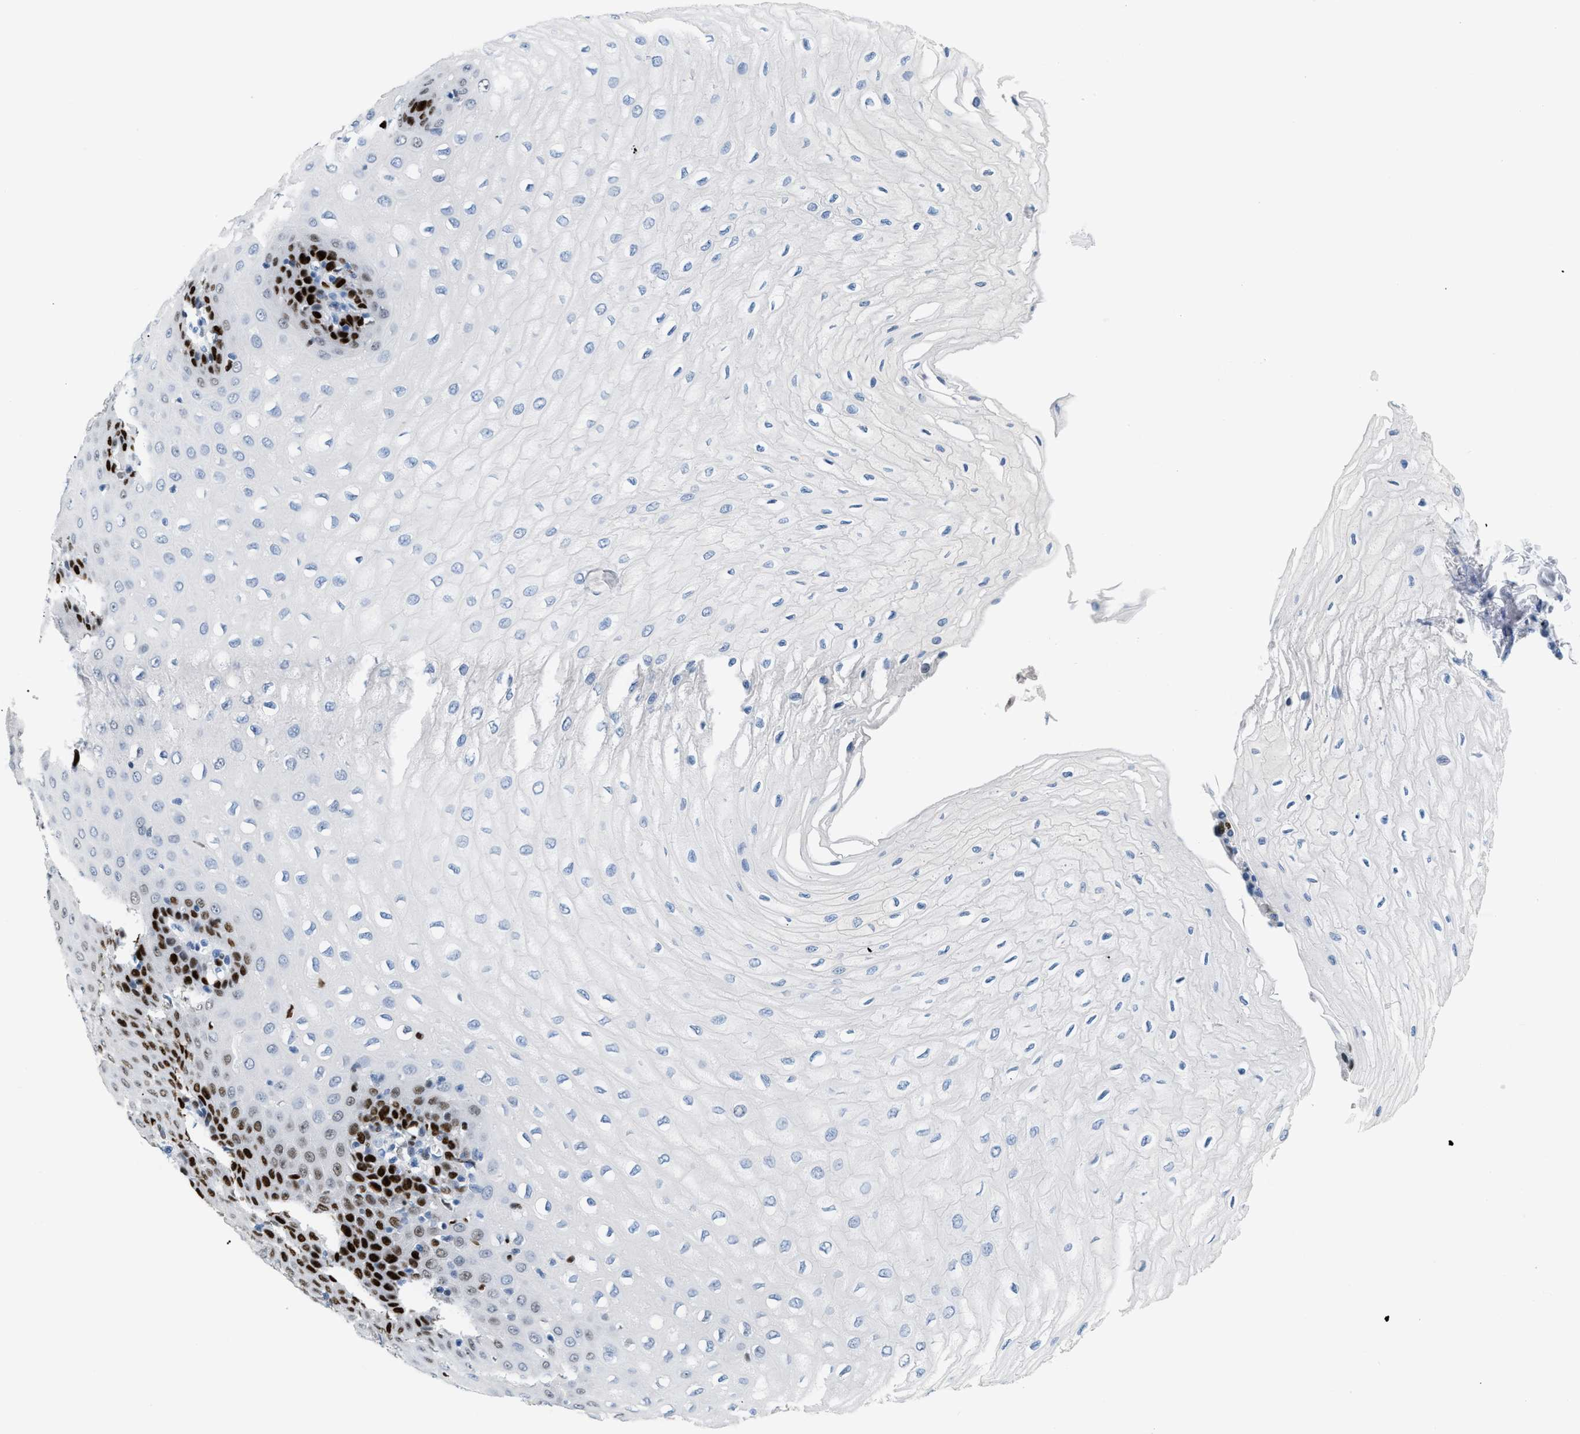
{"staining": {"intensity": "strong", "quantity": "25%-75%", "location": "nuclear"}, "tissue": "esophagus", "cell_type": "Squamous epithelial cells", "image_type": "normal", "snomed": [{"axis": "morphology", "description": "Normal tissue, NOS"}, {"axis": "morphology", "description": "Squamous cell carcinoma, NOS"}, {"axis": "topography", "description": "Esophagus"}], "caption": "Strong nuclear positivity for a protein is present in approximately 25%-75% of squamous epithelial cells of unremarkable esophagus using immunohistochemistry.", "gene": "MCM7", "patient": {"sex": "male", "age": 65}}